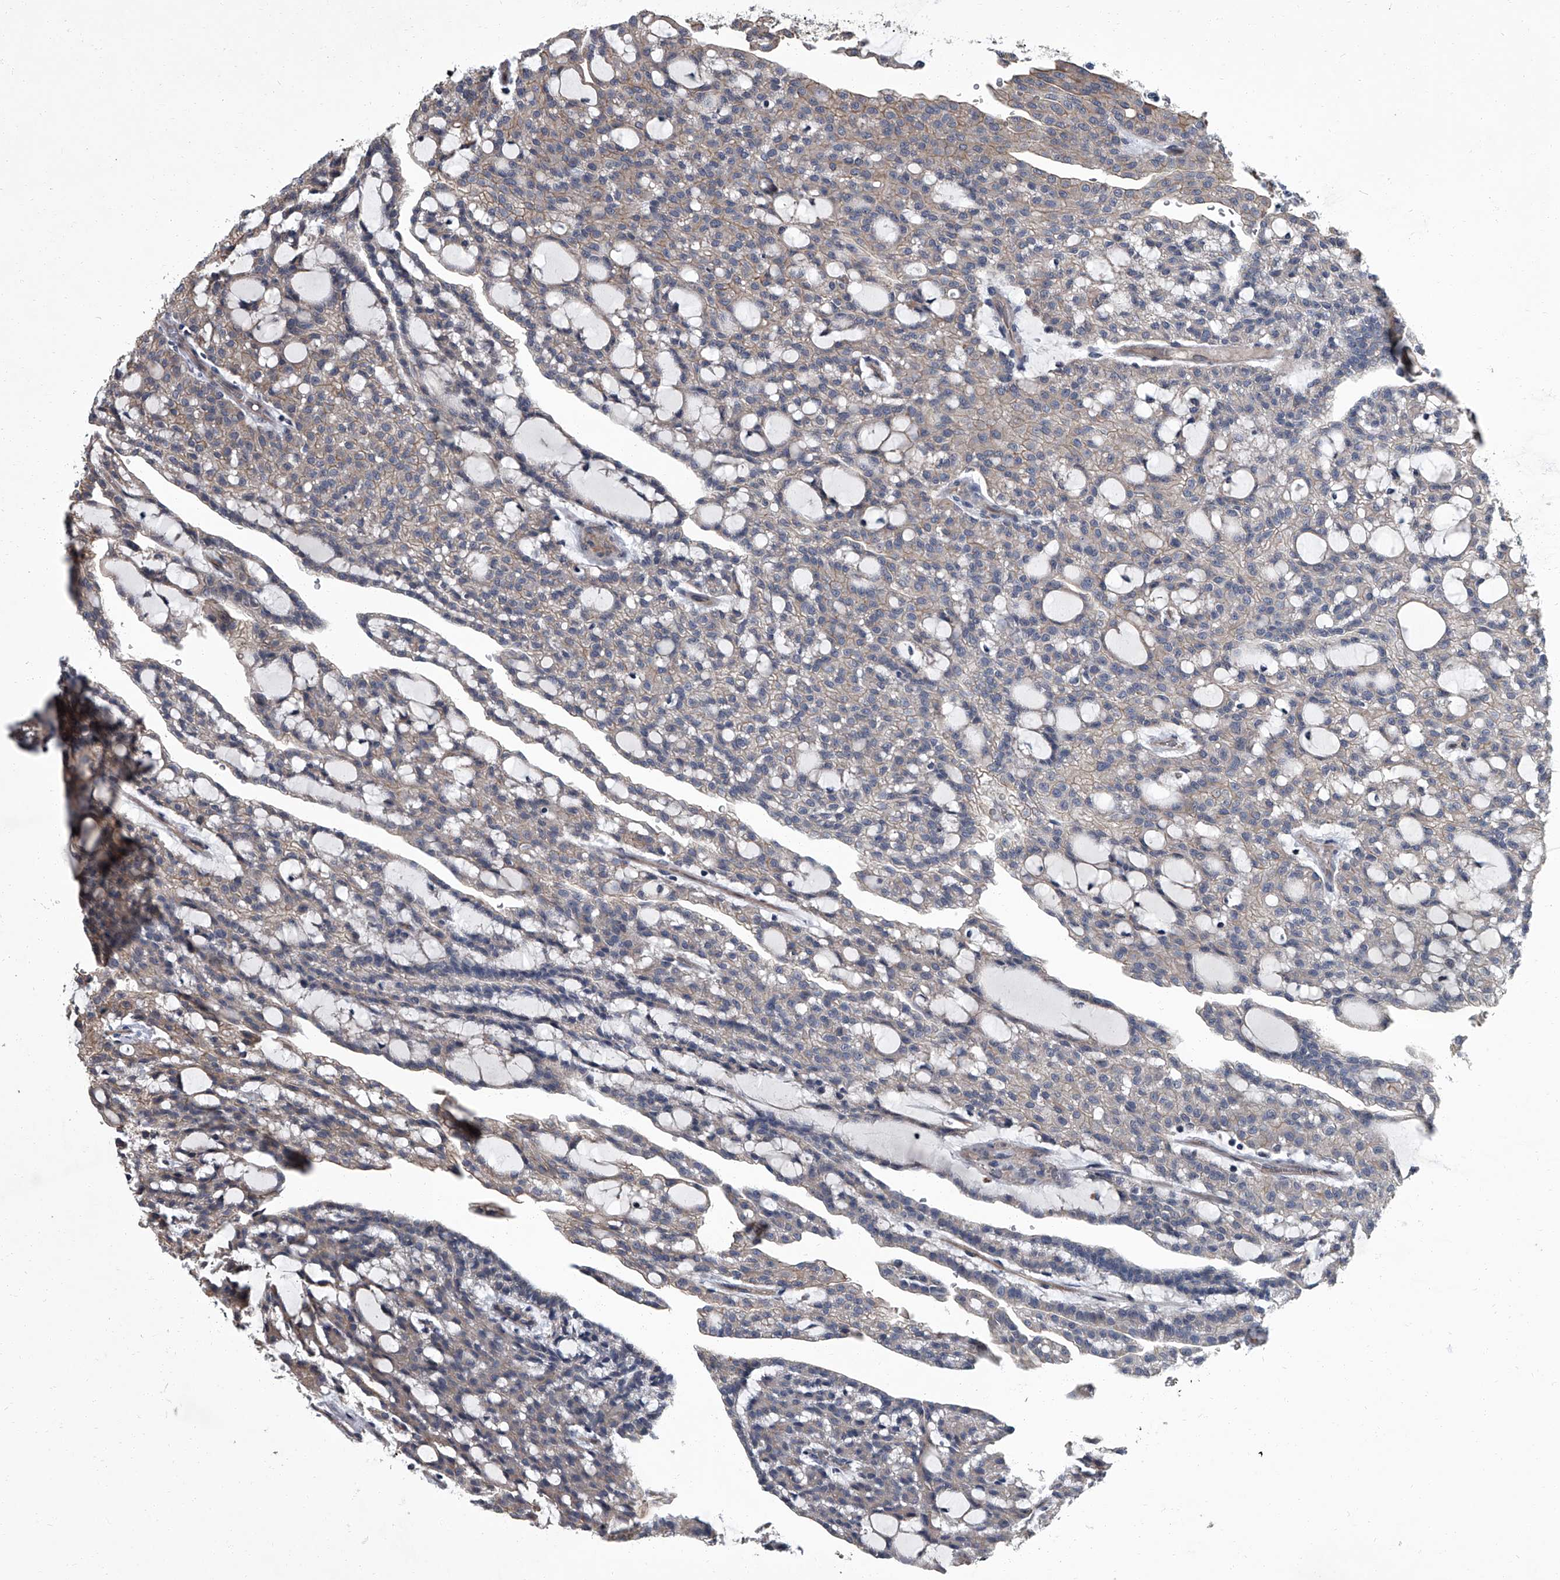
{"staining": {"intensity": "weak", "quantity": "25%-75%", "location": "cytoplasmic/membranous"}, "tissue": "renal cancer", "cell_type": "Tumor cells", "image_type": "cancer", "snomed": [{"axis": "morphology", "description": "Adenocarcinoma, NOS"}, {"axis": "topography", "description": "Kidney"}], "caption": "This is an image of immunohistochemistry staining of renal cancer, which shows weak expression in the cytoplasmic/membranous of tumor cells.", "gene": "SIRT4", "patient": {"sex": "male", "age": 63}}